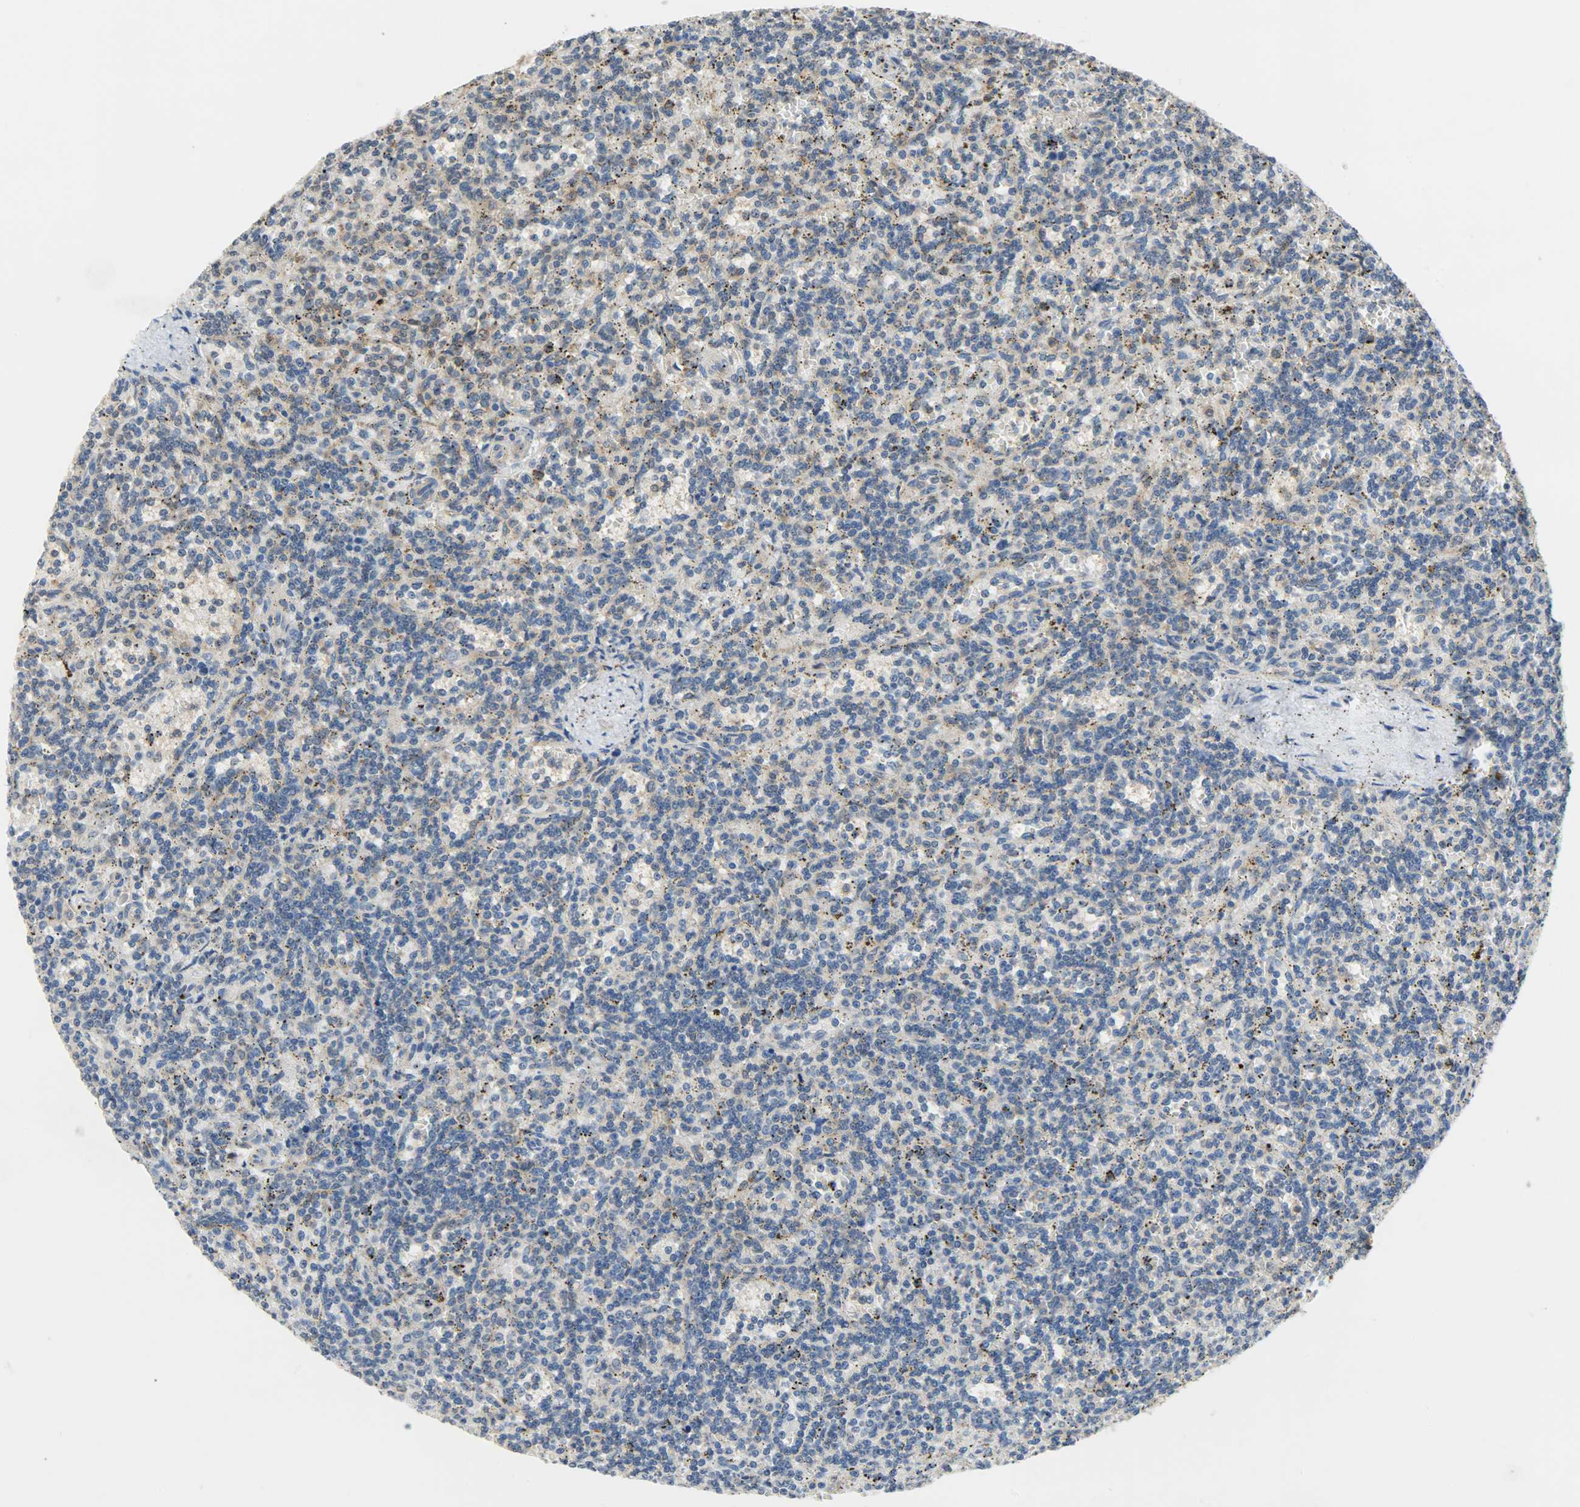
{"staining": {"intensity": "weak", "quantity": "25%-75%", "location": "cytoplasmic/membranous"}, "tissue": "lymphoma", "cell_type": "Tumor cells", "image_type": "cancer", "snomed": [{"axis": "morphology", "description": "Malignant lymphoma, non-Hodgkin's type, Low grade"}, {"axis": "topography", "description": "Spleen"}], "caption": "Approximately 25%-75% of tumor cells in human low-grade malignant lymphoma, non-Hodgkin's type demonstrate weak cytoplasmic/membranous protein positivity as visualized by brown immunohistochemical staining.", "gene": "TRIM21", "patient": {"sex": "male", "age": 73}}